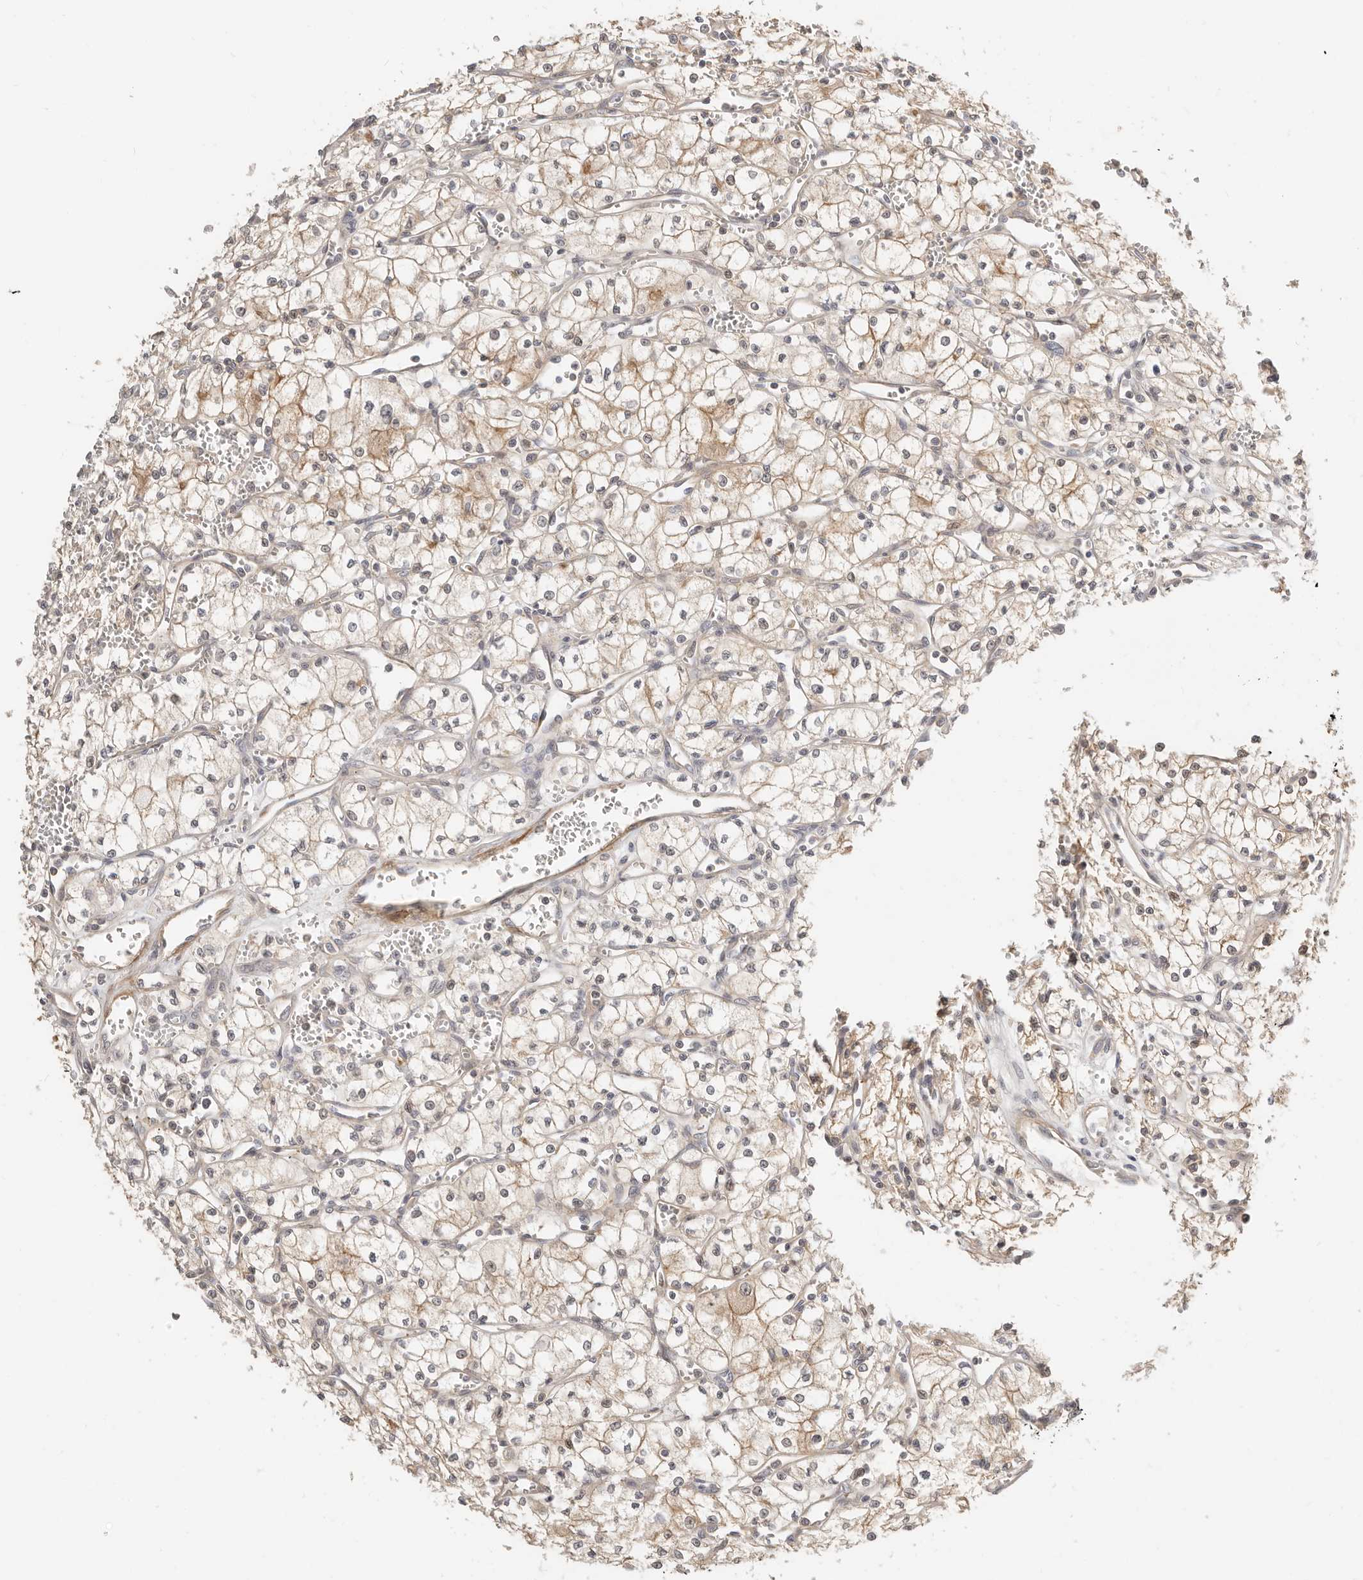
{"staining": {"intensity": "weak", "quantity": ">75%", "location": "cytoplasmic/membranous"}, "tissue": "renal cancer", "cell_type": "Tumor cells", "image_type": "cancer", "snomed": [{"axis": "morphology", "description": "Adenocarcinoma, NOS"}, {"axis": "topography", "description": "Kidney"}], "caption": "Human renal cancer stained for a protein (brown) demonstrates weak cytoplasmic/membranous positive staining in approximately >75% of tumor cells.", "gene": "ZRANB1", "patient": {"sex": "male", "age": 59}}